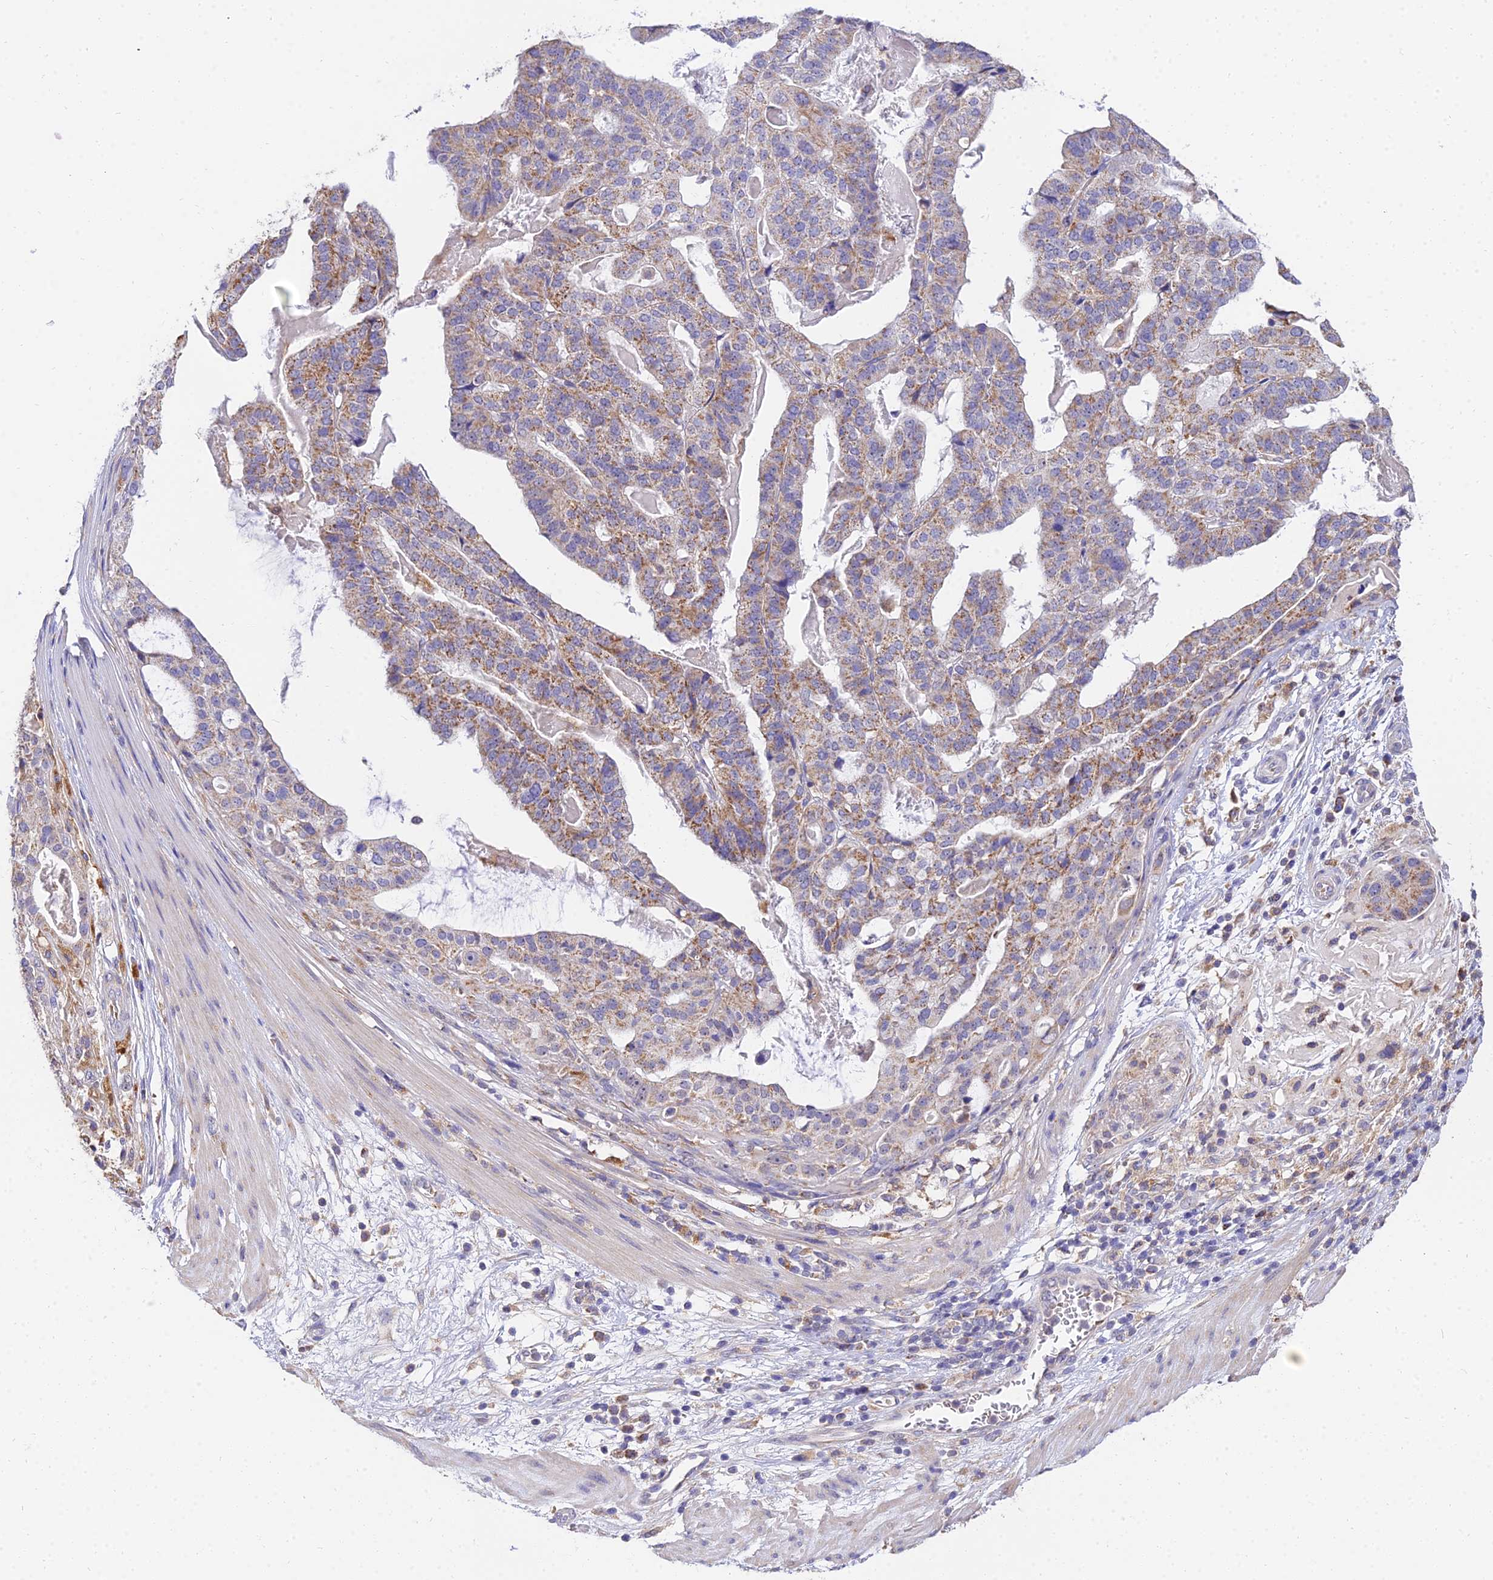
{"staining": {"intensity": "moderate", "quantity": ">75%", "location": "cytoplasmic/membranous"}, "tissue": "stomach cancer", "cell_type": "Tumor cells", "image_type": "cancer", "snomed": [{"axis": "morphology", "description": "Adenocarcinoma, NOS"}, {"axis": "topography", "description": "Stomach"}], "caption": "Immunohistochemical staining of human stomach adenocarcinoma exhibits medium levels of moderate cytoplasmic/membranous protein positivity in approximately >75% of tumor cells.", "gene": "ARL8B", "patient": {"sex": "male", "age": 48}}